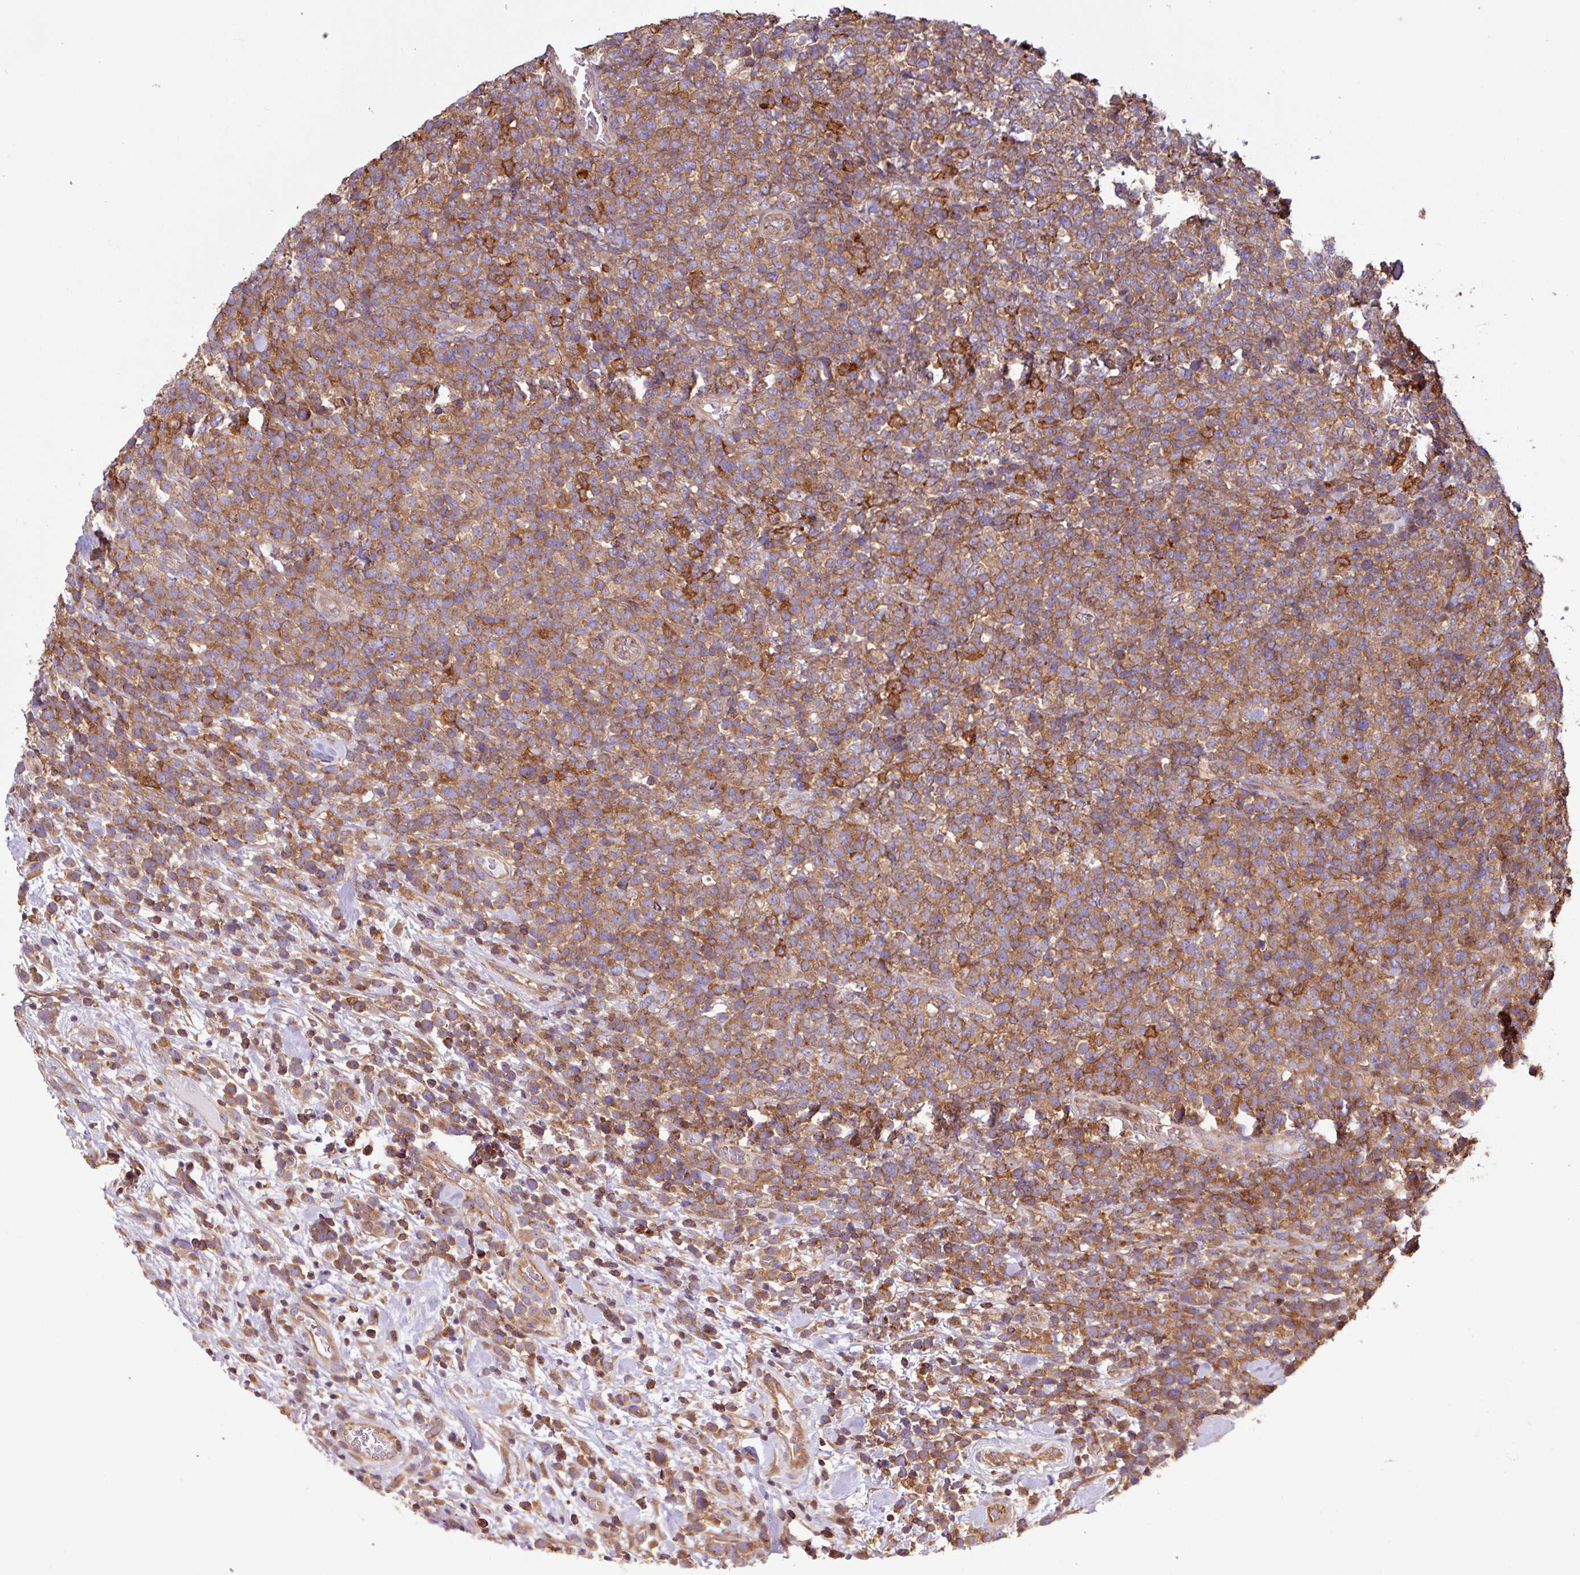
{"staining": {"intensity": "moderate", "quantity": ">75%", "location": "cytoplasmic/membranous"}, "tissue": "lymphoma", "cell_type": "Tumor cells", "image_type": "cancer", "snomed": [{"axis": "morphology", "description": "Malignant lymphoma, non-Hodgkin's type, High grade"}, {"axis": "topography", "description": "Soft tissue"}], "caption": "A brown stain highlights moderate cytoplasmic/membranous staining of a protein in lymphoma tumor cells. (Stains: DAB in brown, nuclei in blue, Microscopy: brightfield microscopy at high magnification).", "gene": "ACTR3", "patient": {"sex": "female", "age": 56}}